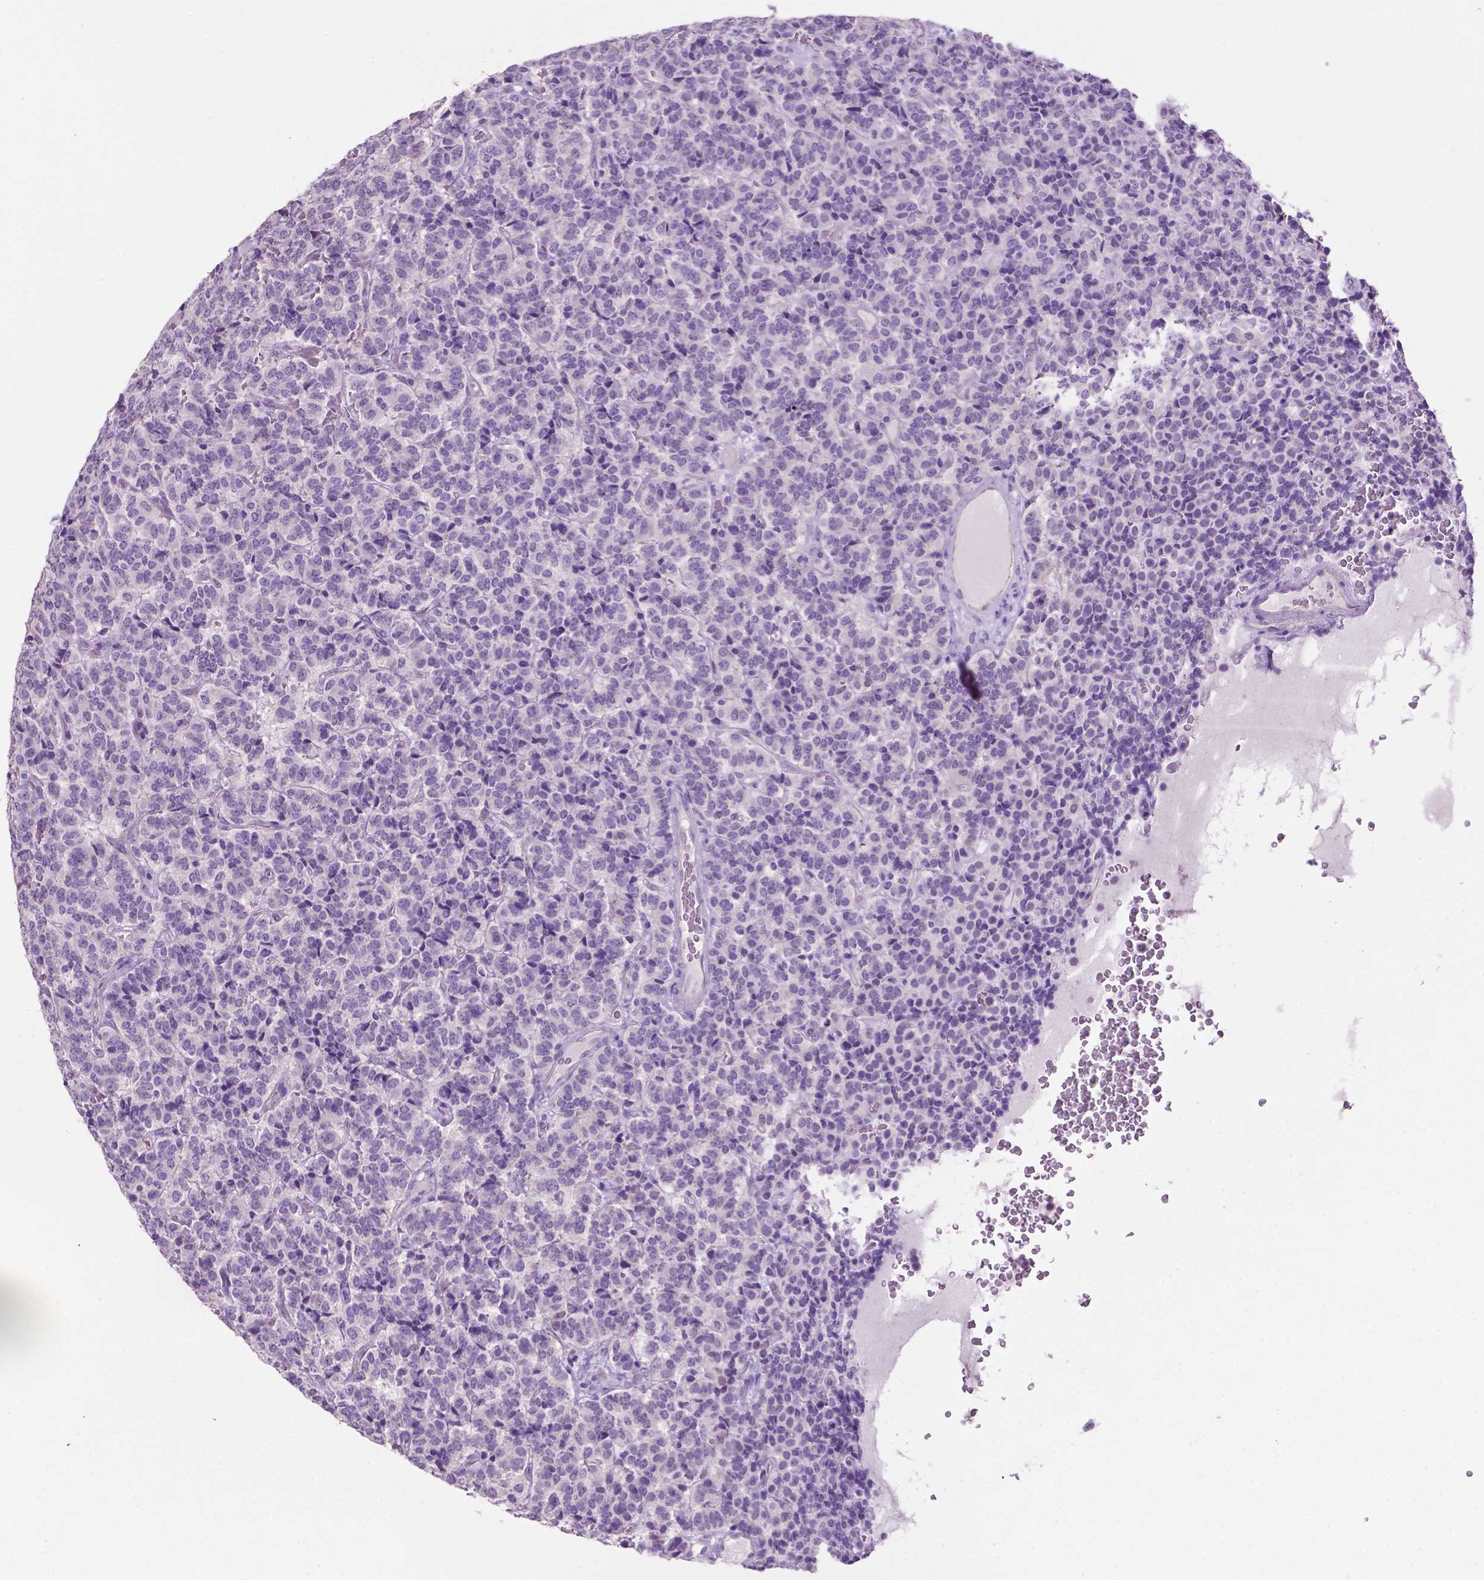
{"staining": {"intensity": "negative", "quantity": "none", "location": "none"}, "tissue": "carcinoid", "cell_type": "Tumor cells", "image_type": "cancer", "snomed": [{"axis": "morphology", "description": "Carcinoid, malignant, NOS"}, {"axis": "topography", "description": "Pancreas"}], "caption": "Protein analysis of carcinoid displays no significant expression in tumor cells.", "gene": "PHGR1", "patient": {"sex": "male", "age": 36}}